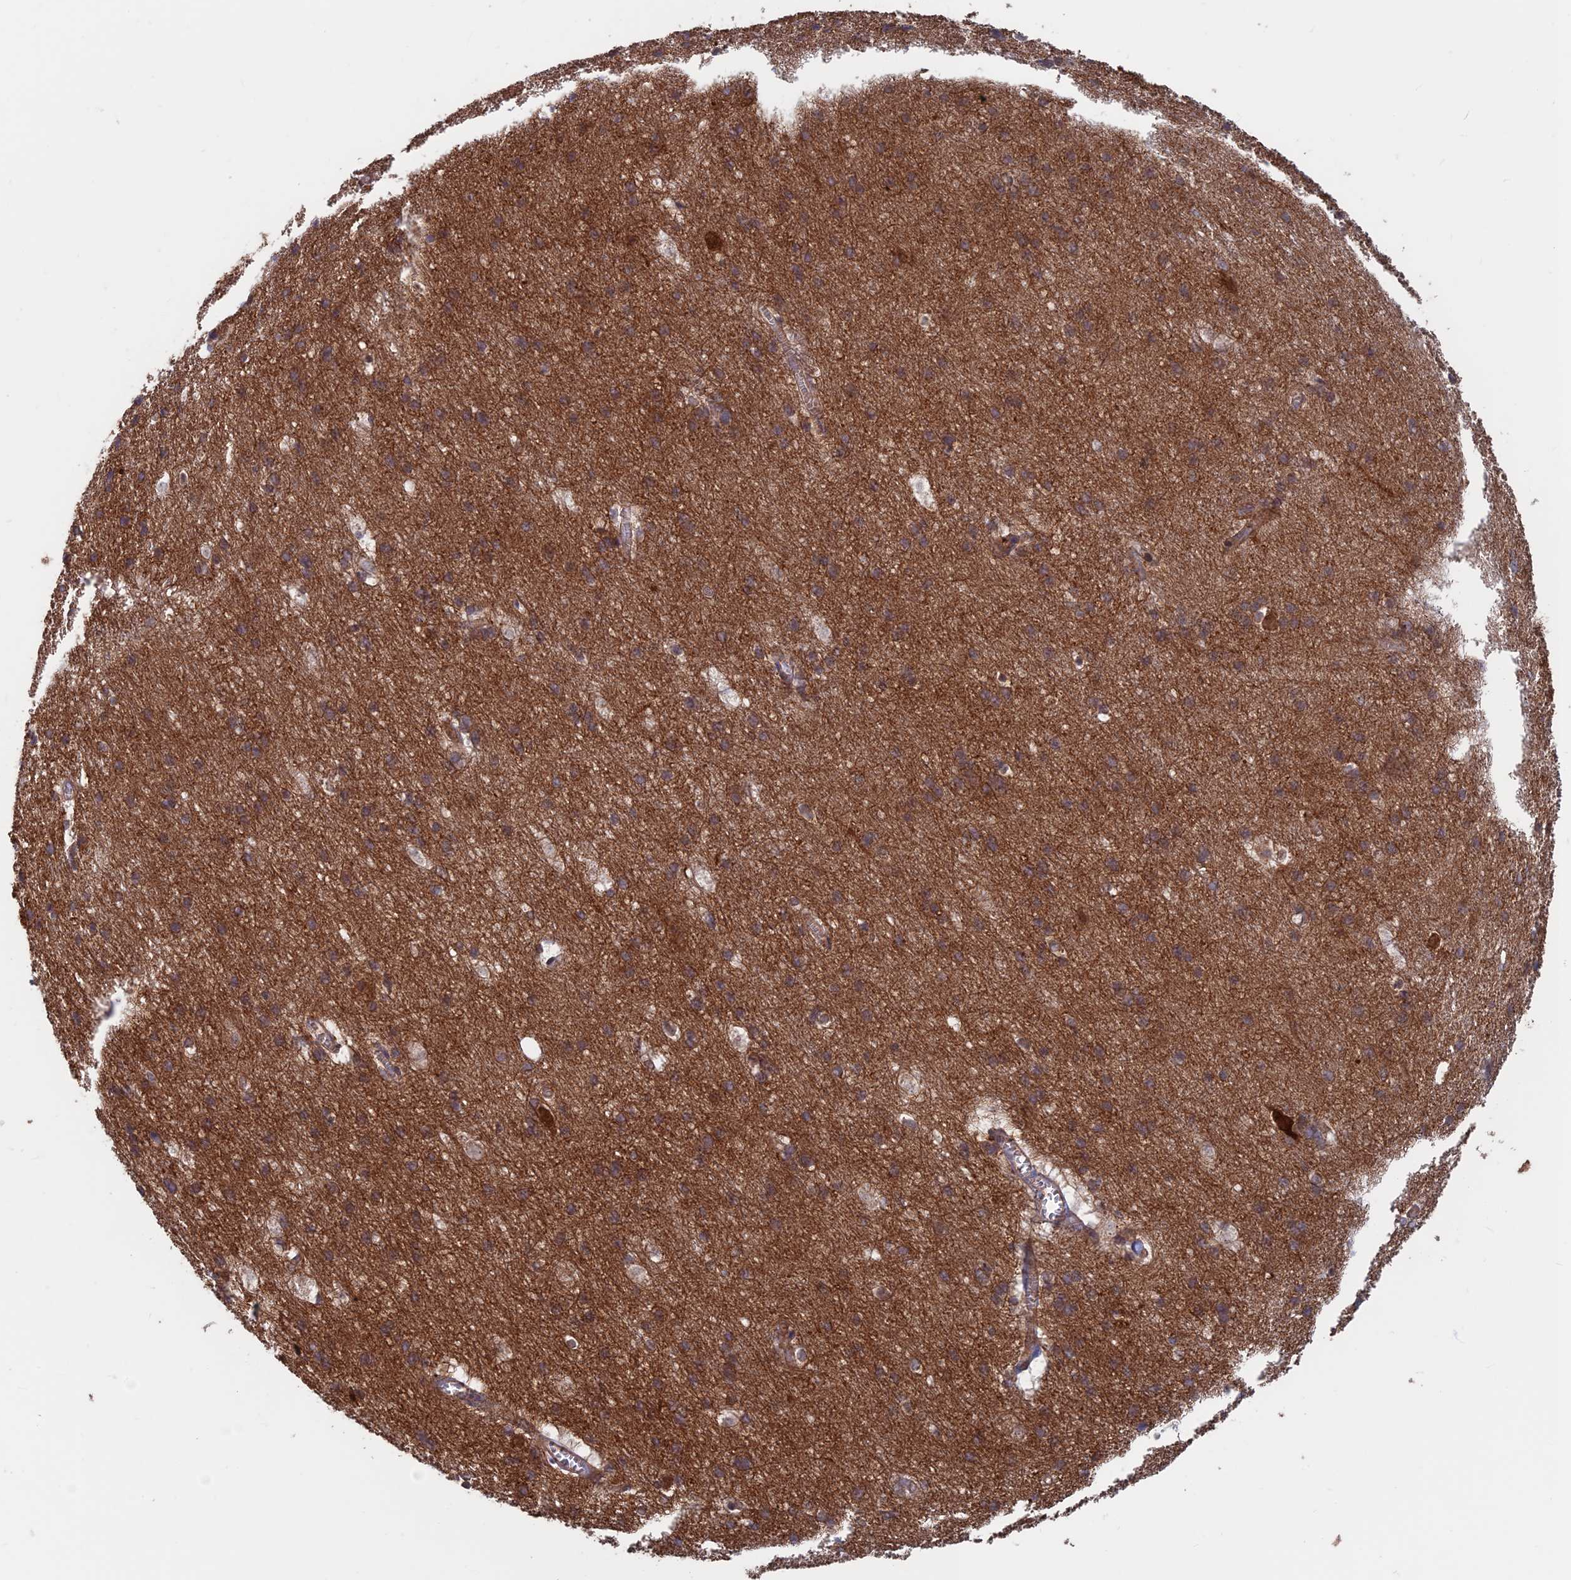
{"staining": {"intensity": "moderate", "quantity": ">75%", "location": "cytoplasmic/membranous"}, "tissue": "cerebral cortex", "cell_type": "Endothelial cells", "image_type": "normal", "snomed": [{"axis": "morphology", "description": "Normal tissue, NOS"}, {"axis": "topography", "description": "Cerebral cortex"}], "caption": "A high-resolution histopathology image shows immunohistochemistry (IHC) staining of normal cerebral cortex, which displays moderate cytoplasmic/membranous staining in about >75% of endothelial cells.", "gene": "DNM1L", "patient": {"sex": "male", "age": 54}}